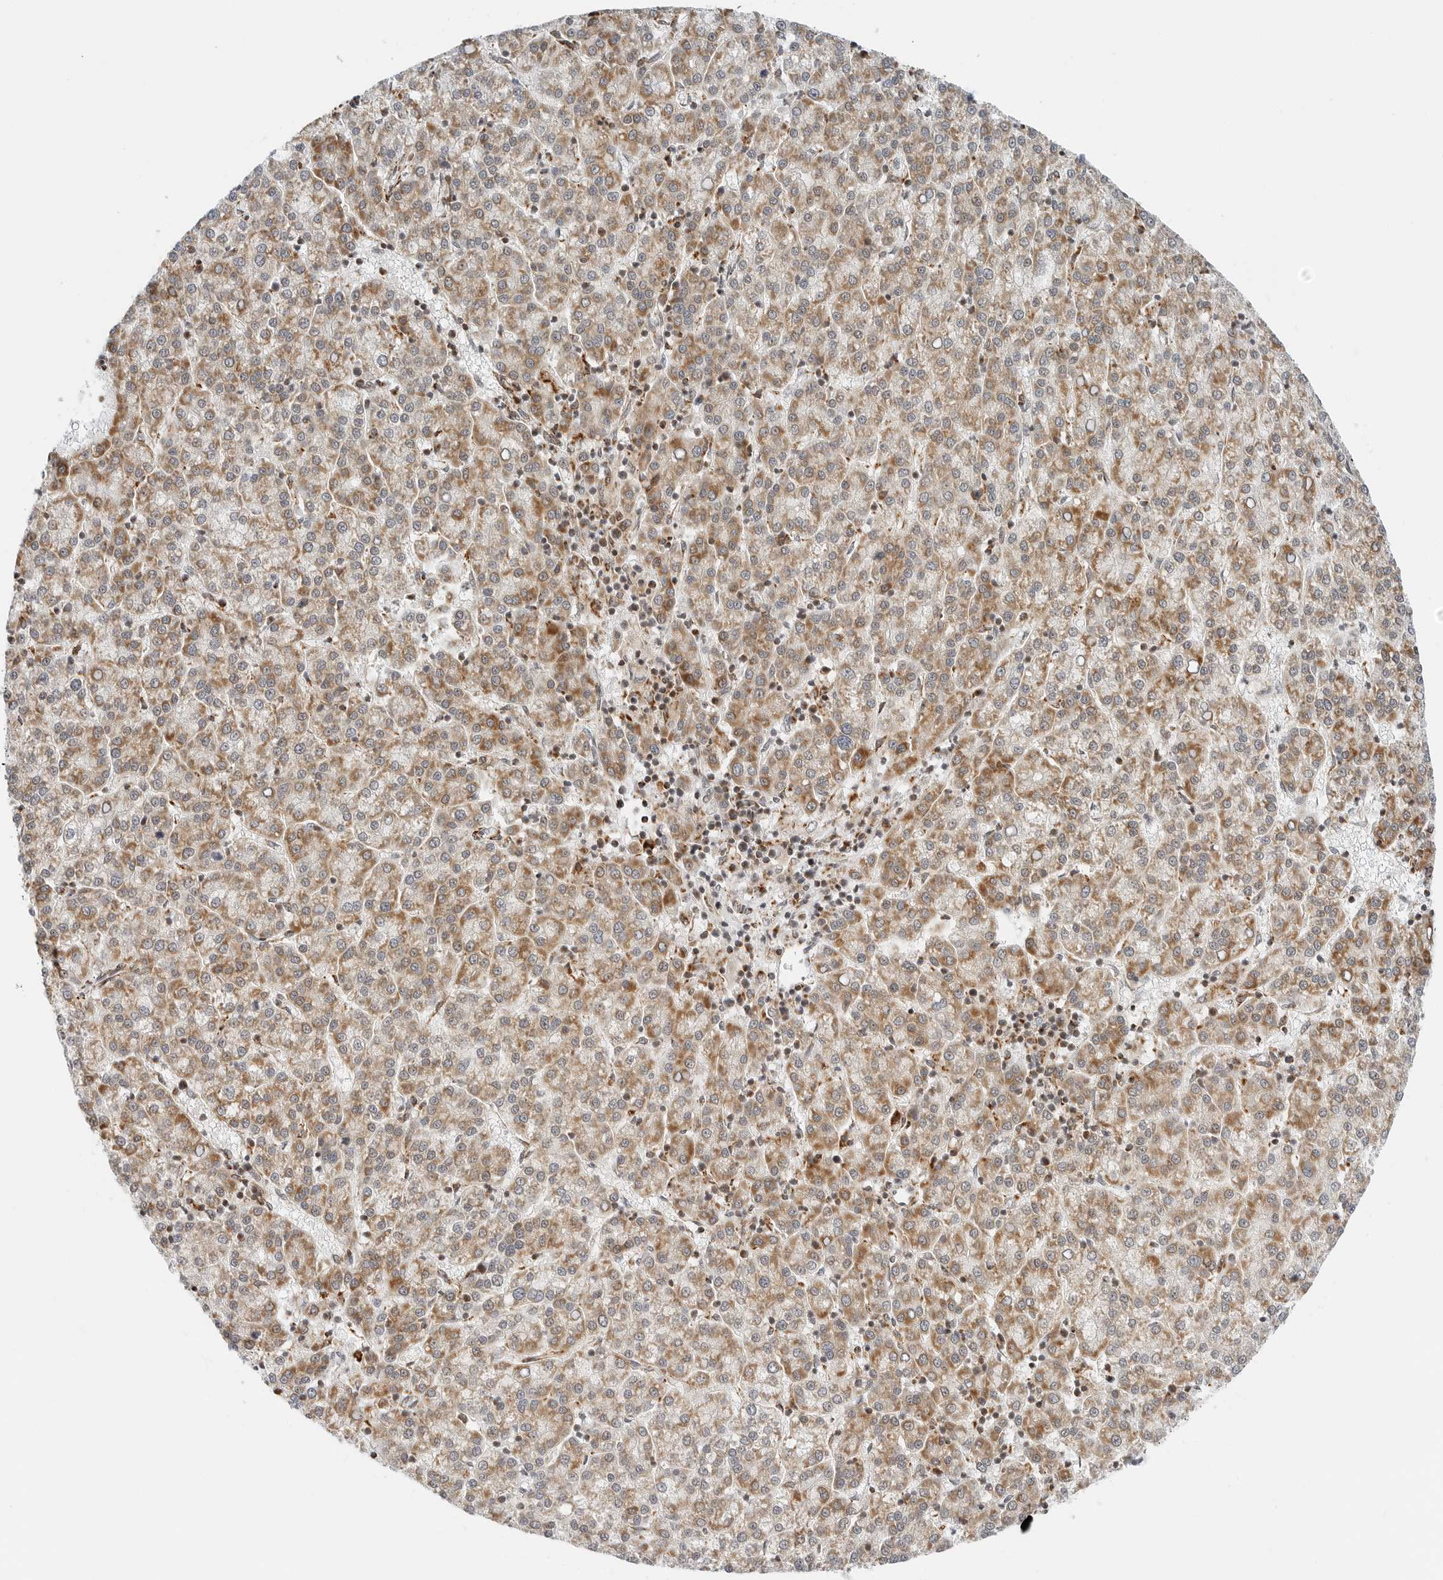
{"staining": {"intensity": "moderate", "quantity": ">75%", "location": "cytoplasmic/membranous"}, "tissue": "liver cancer", "cell_type": "Tumor cells", "image_type": "cancer", "snomed": [{"axis": "morphology", "description": "Carcinoma, Hepatocellular, NOS"}, {"axis": "topography", "description": "Liver"}], "caption": "The image displays immunohistochemical staining of liver hepatocellular carcinoma. There is moderate cytoplasmic/membranous positivity is identified in approximately >75% of tumor cells.", "gene": "DYRK4", "patient": {"sex": "female", "age": 58}}